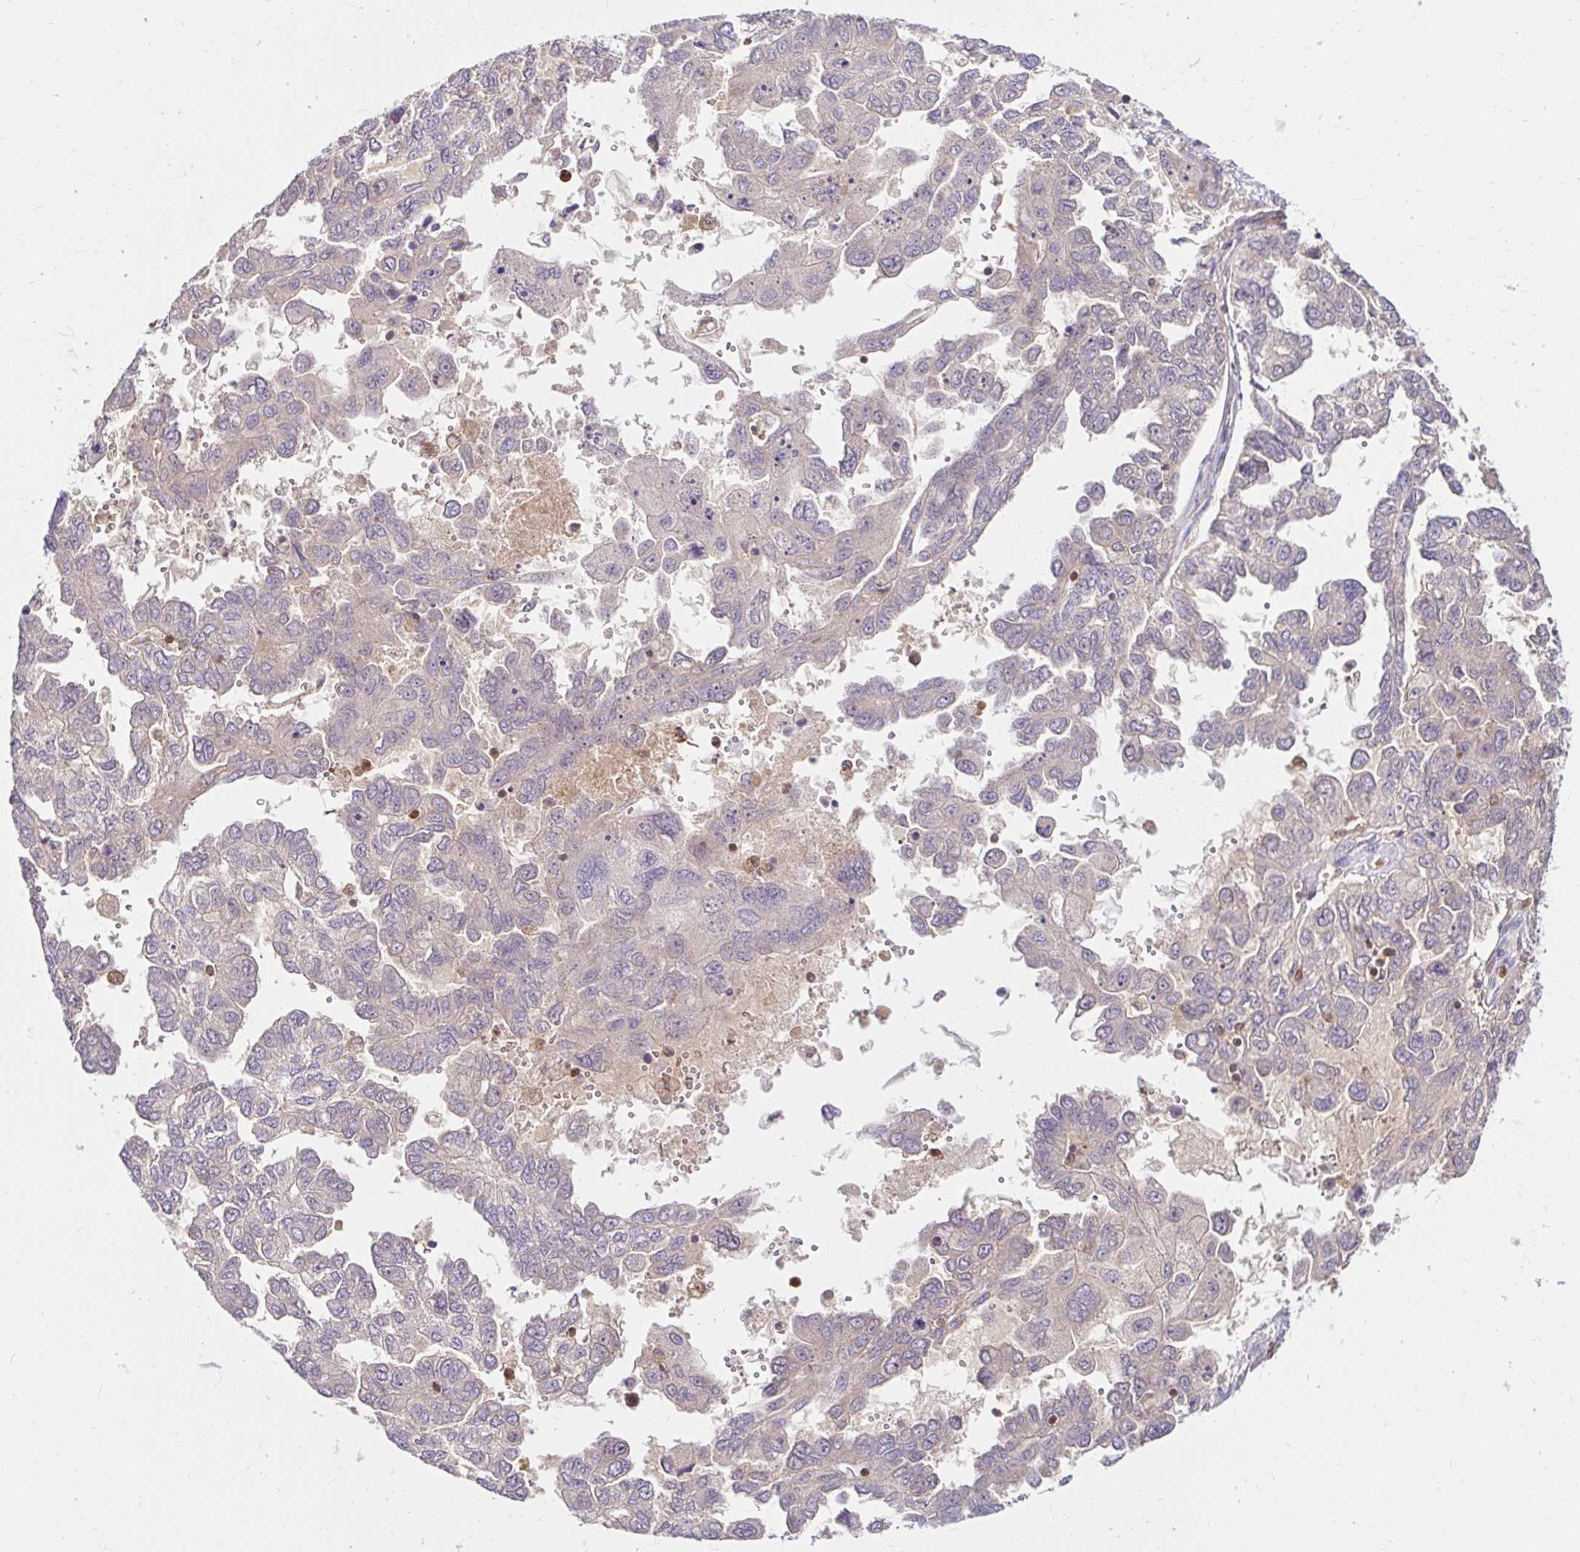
{"staining": {"intensity": "weak", "quantity": "<25%", "location": "cytoplasmic/membranous"}, "tissue": "ovarian cancer", "cell_type": "Tumor cells", "image_type": "cancer", "snomed": [{"axis": "morphology", "description": "Cystadenocarcinoma, serous, NOS"}, {"axis": "topography", "description": "Ovary"}], "caption": "There is no significant positivity in tumor cells of serous cystadenocarcinoma (ovarian).", "gene": "PYCARD", "patient": {"sex": "female", "age": 53}}